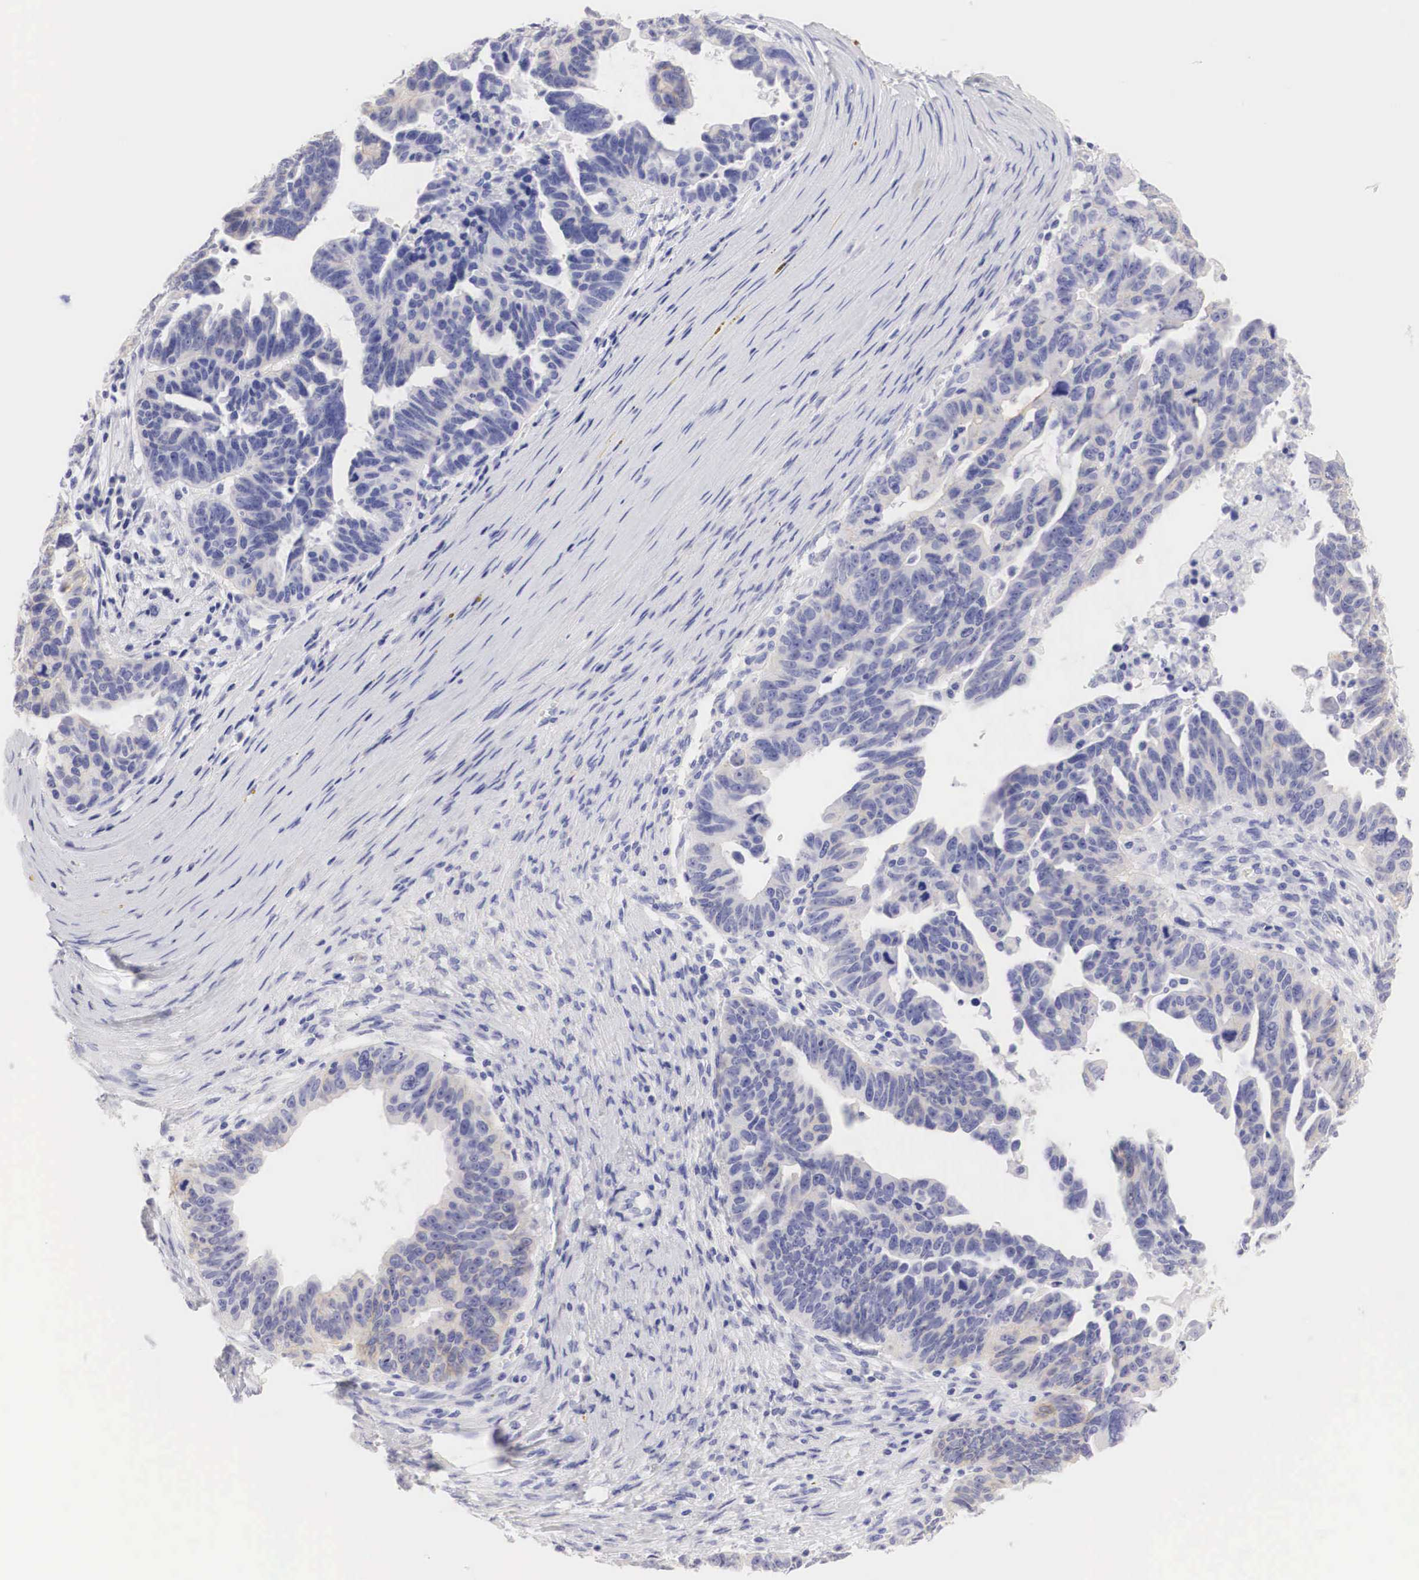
{"staining": {"intensity": "weak", "quantity": "25%-75%", "location": "cytoplasmic/membranous"}, "tissue": "ovarian cancer", "cell_type": "Tumor cells", "image_type": "cancer", "snomed": [{"axis": "morphology", "description": "Carcinoma, endometroid"}, {"axis": "morphology", "description": "Cystadenocarcinoma, serous, NOS"}, {"axis": "topography", "description": "Ovary"}], "caption": "Ovarian cancer (endometroid carcinoma) was stained to show a protein in brown. There is low levels of weak cytoplasmic/membranous positivity in approximately 25%-75% of tumor cells. (Stains: DAB (3,3'-diaminobenzidine) in brown, nuclei in blue, Microscopy: brightfield microscopy at high magnification).", "gene": "ERBB2", "patient": {"sex": "female", "age": 45}}